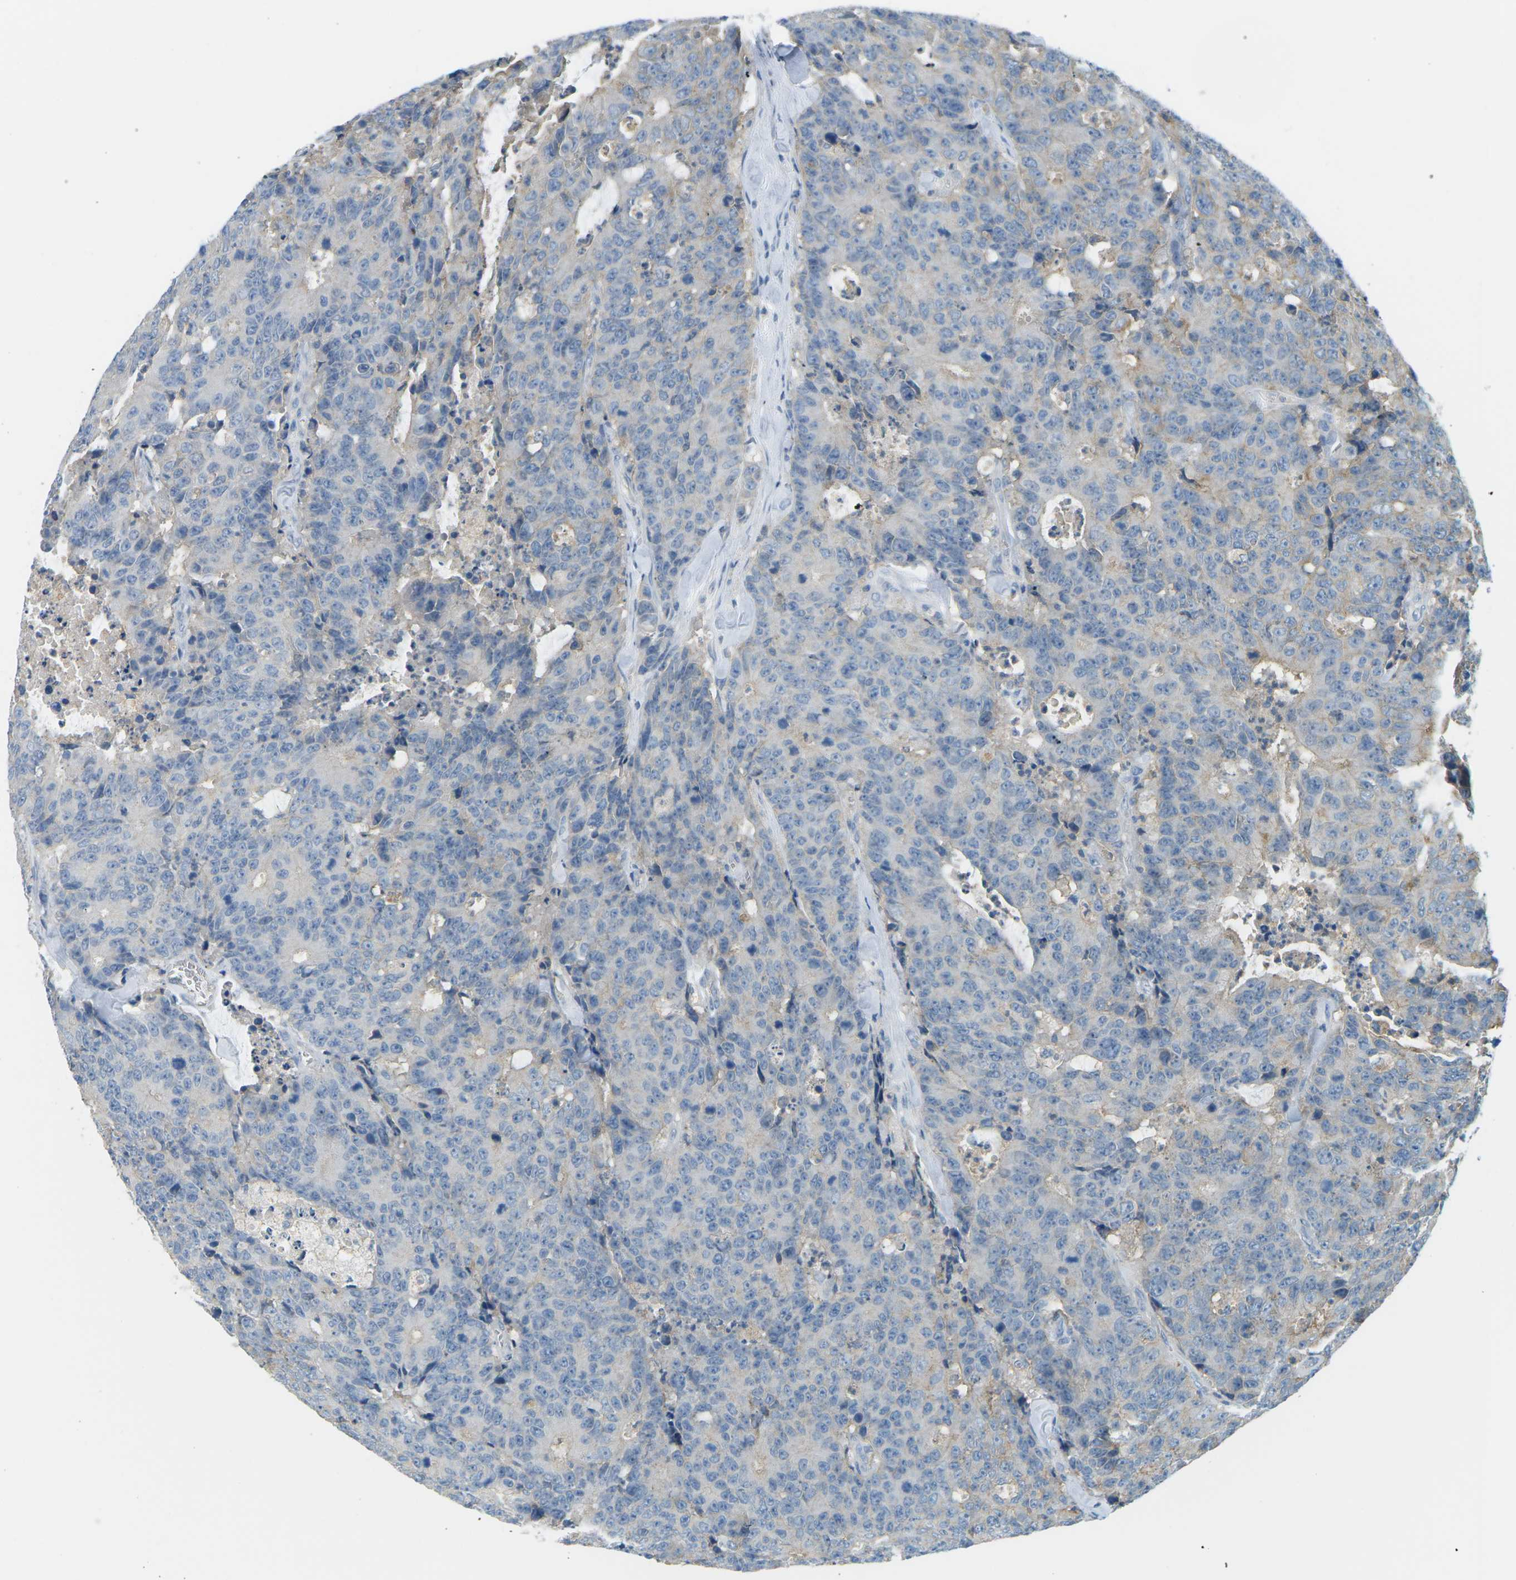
{"staining": {"intensity": "weak", "quantity": "<25%", "location": "cytoplasmic/membranous"}, "tissue": "colorectal cancer", "cell_type": "Tumor cells", "image_type": "cancer", "snomed": [{"axis": "morphology", "description": "Adenocarcinoma, NOS"}, {"axis": "topography", "description": "Colon"}], "caption": "Protein analysis of colorectal cancer exhibits no significant staining in tumor cells.", "gene": "CD47", "patient": {"sex": "female", "age": 86}}